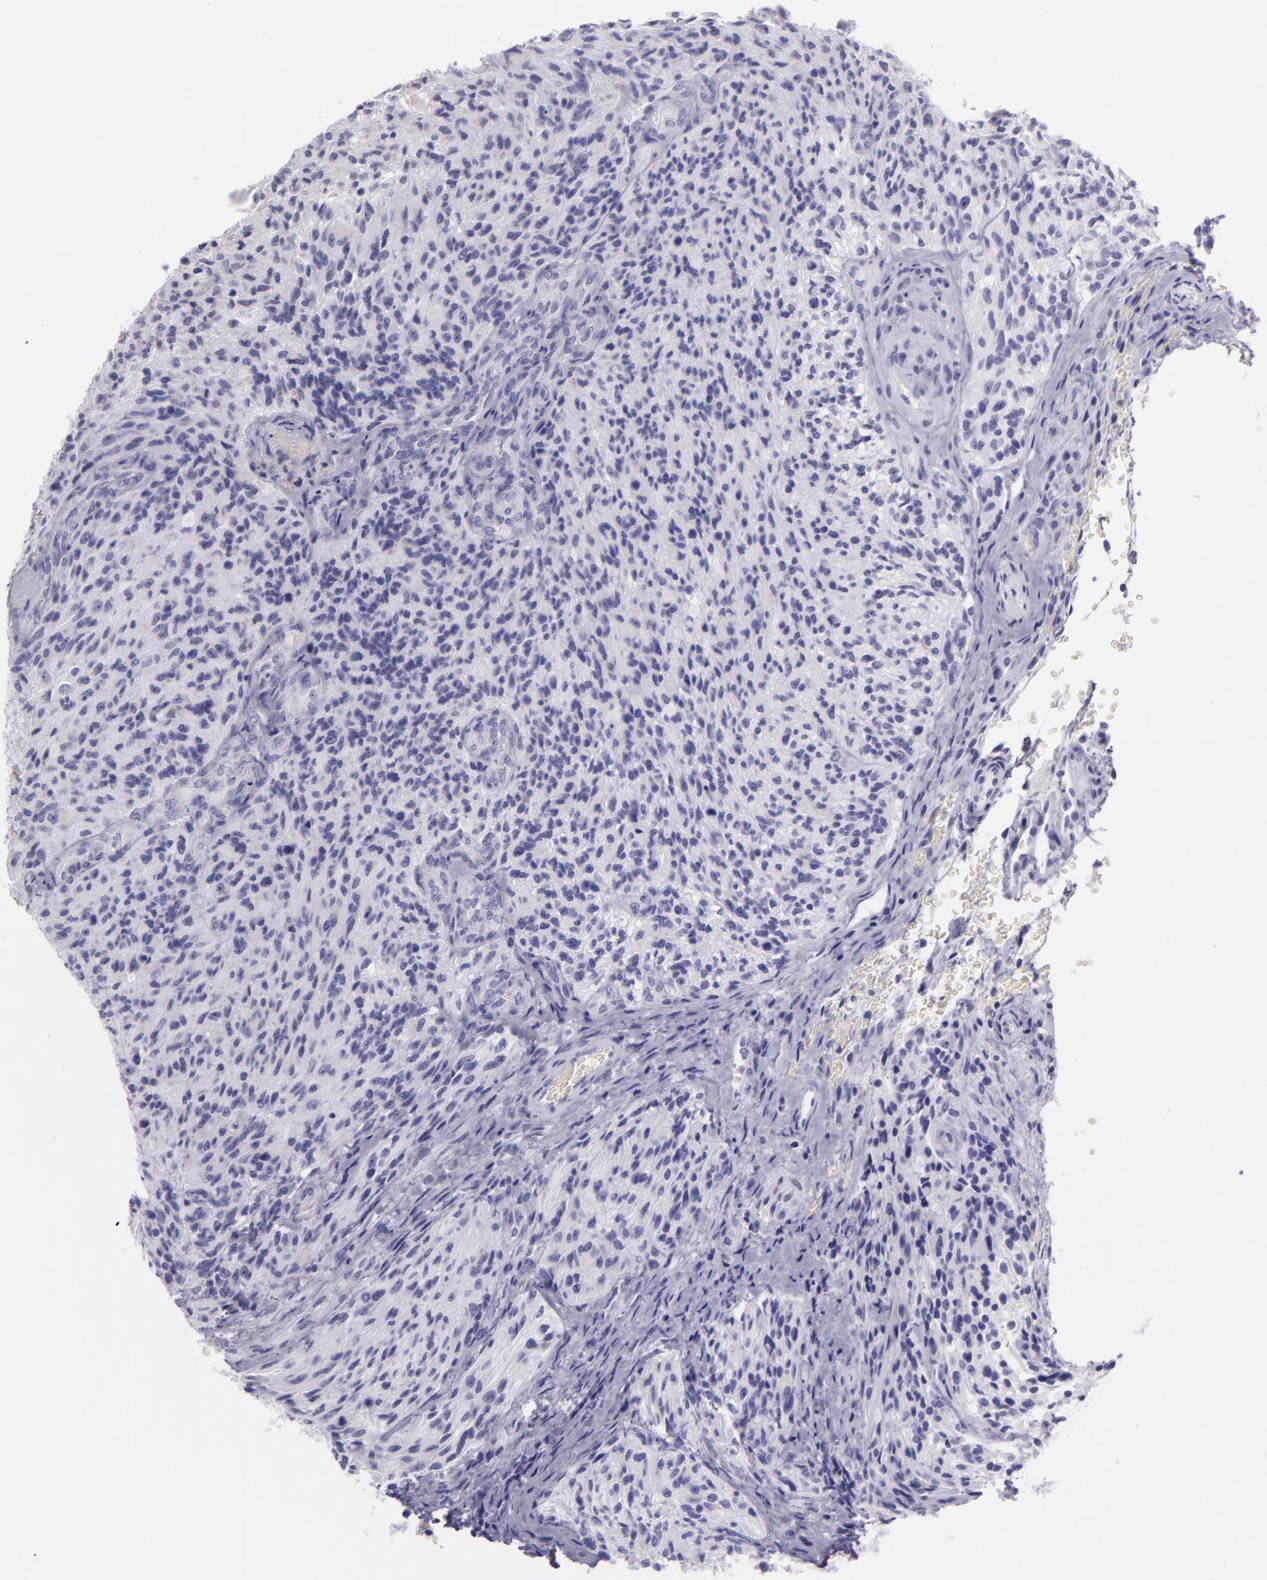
{"staining": {"intensity": "negative", "quantity": "none", "location": "none"}, "tissue": "glioma", "cell_type": "Tumor cells", "image_type": "cancer", "snomed": [{"axis": "morphology", "description": "Normal tissue, NOS"}, {"axis": "morphology", "description": "Glioma, malignant, High grade"}, {"axis": "topography", "description": "Cerebral cortex"}], "caption": "A high-resolution micrograph shows immunohistochemistry (IHC) staining of malignant glioma (high-grade), which displays no significant positivity in tumor cells.", "gene": "MUC5AC", "patient": {"sex": "male", "age": 56}}